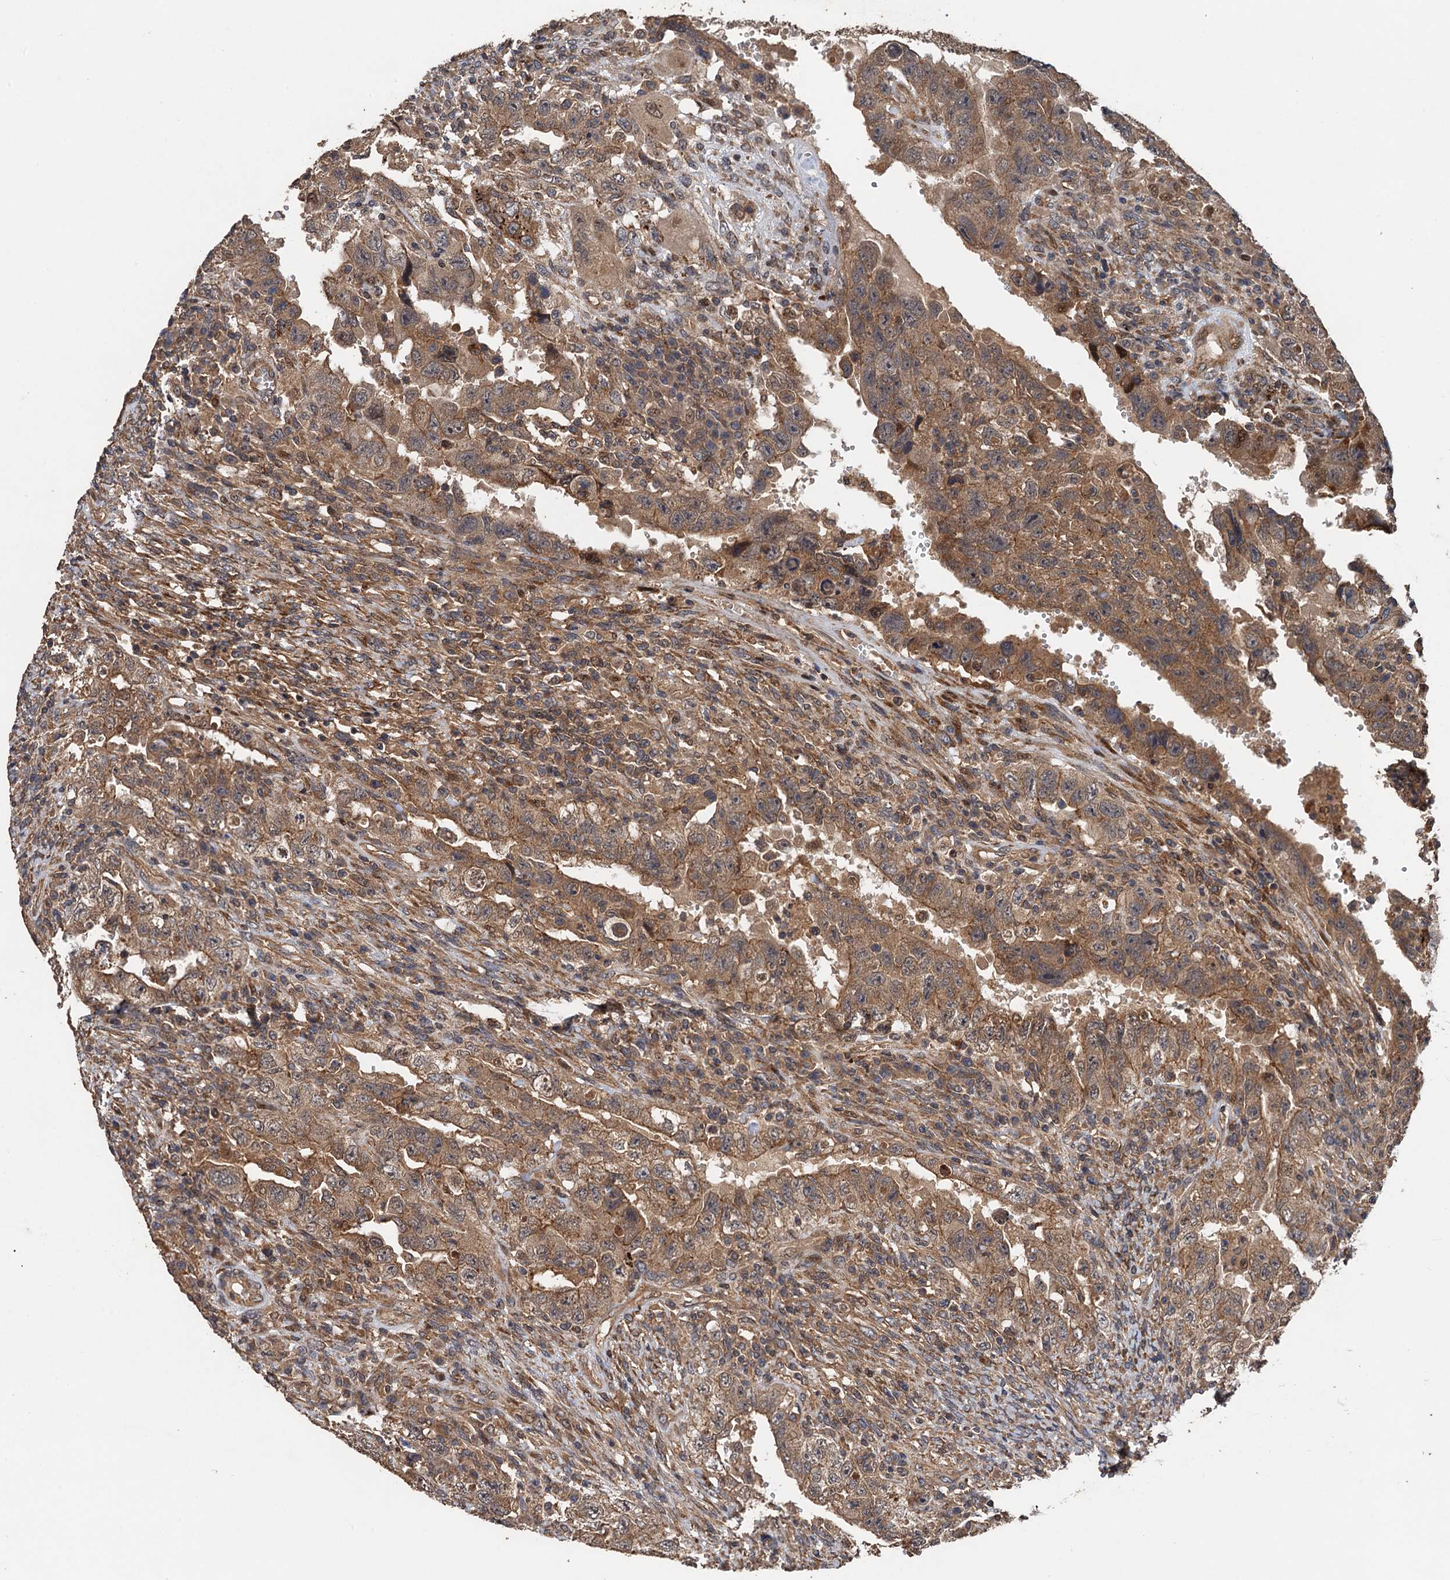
{"staining": {"intensity": "moderate", "quantity": ">75%", "location": "cytoplasmic/membranous,nuclear"}, "tissue": "testis cancer", "cell_type": "Tumor cells", "image_type": "cancer", "snomed": [{"axis": "morphology", "description": "Carcinoma, Embryonal, NOS"}, {"axis": "topography", "description": "Testis"}], "caption": "Tumor cells reveal moderate cytoplasmic/membranous and nuclear staining in approximately >75% of cells in testis cancer (embryonal carcinoma).", "gene": "TMEM39B", "patient": {"sex": "male", "age": 26}}